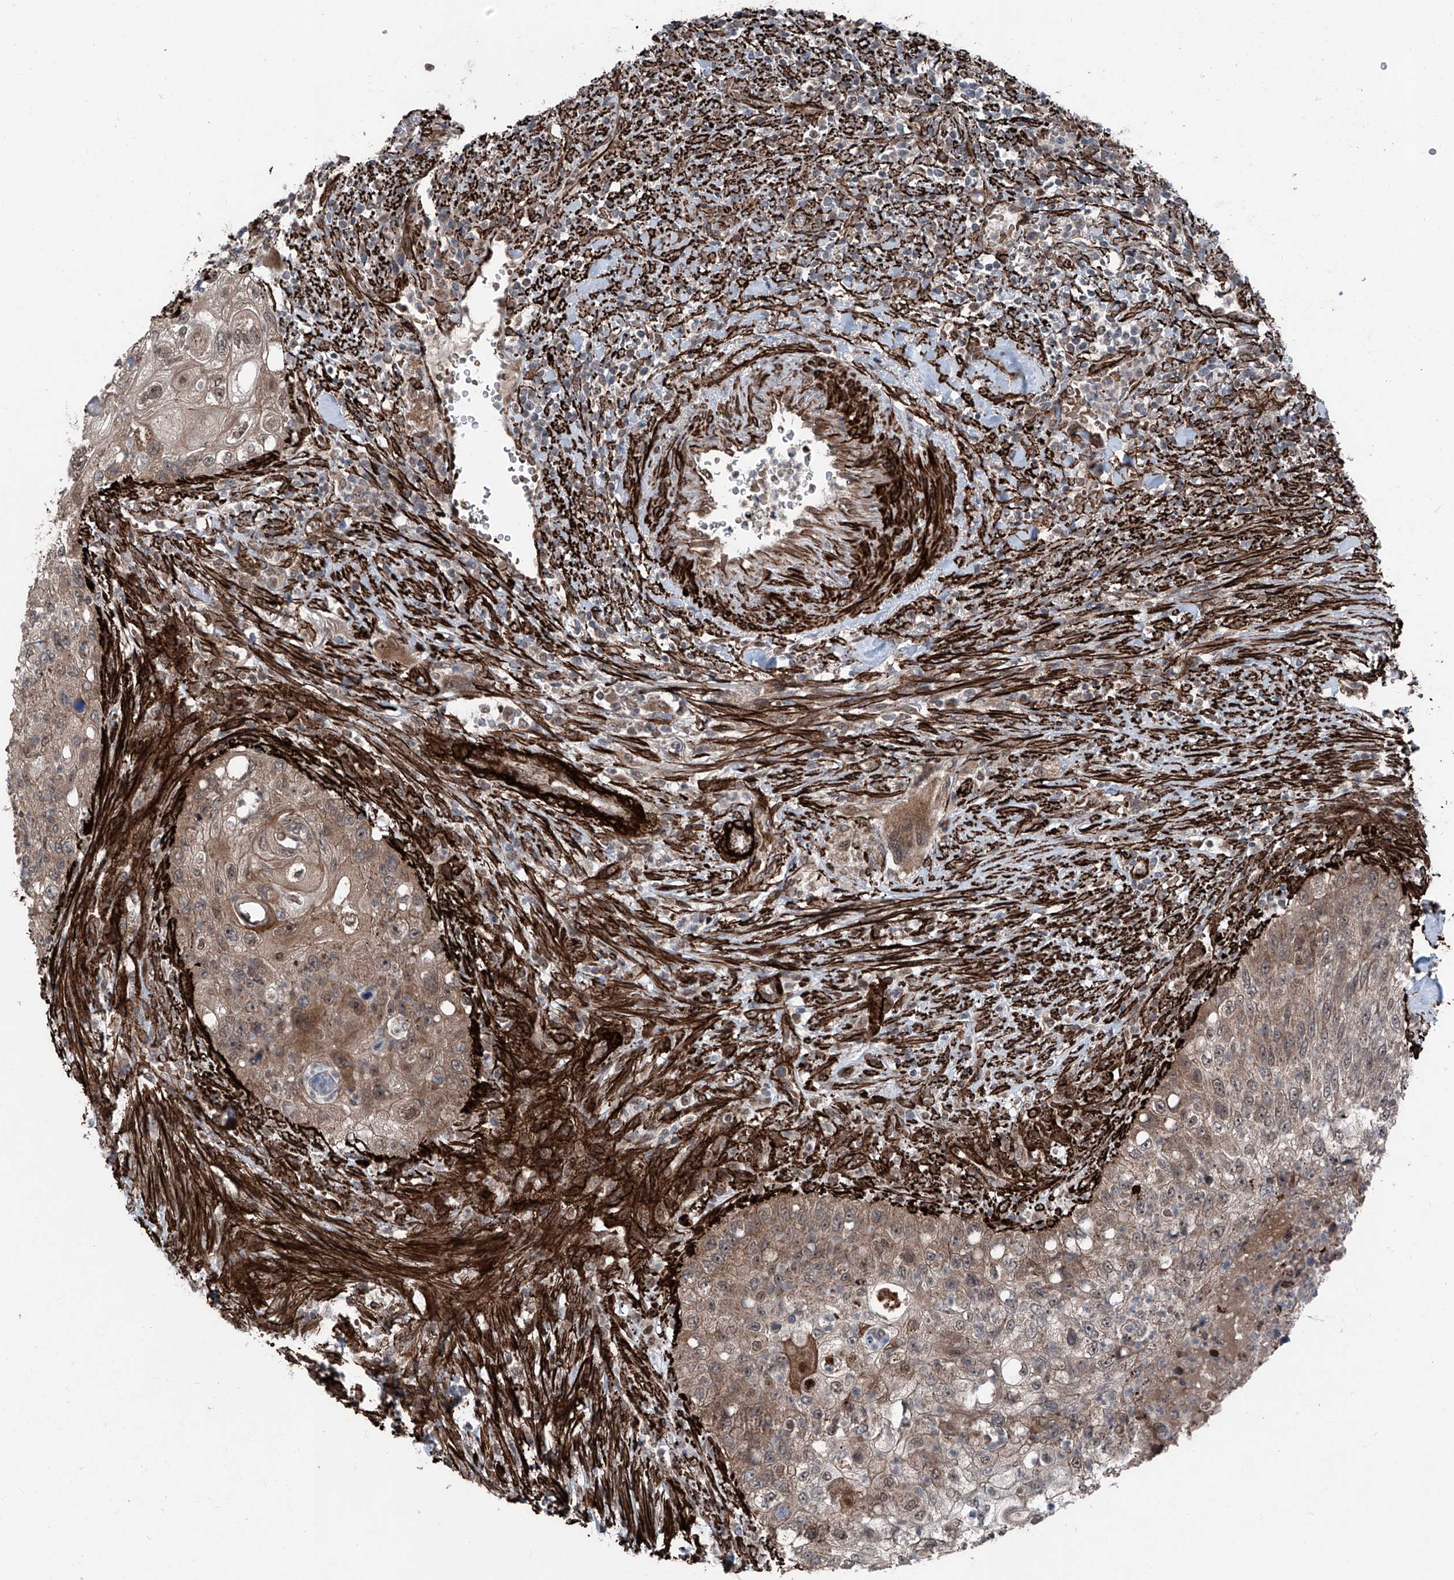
{"staining": {"intensity": "weak", "quantity": "25%-75%", "location": "cytoplasmic/membranous,nuclear"}, "tissue": "urothelial cancer", "cell_type": "Tumor cells", "image_type": "cancer", "snomed": [{"axis": "morphology", "description": "Urothelial carcinoma, High grade"}, {"axis": "topography", "description": "Urinary bladder"}], "caption": "This micrograph reveals urothelial cancer stained with immunohistochemistry (IHC) to label a protein in brown. The cytoplasmic/membranous and nuclear of tumor cells show weak positivity for the protein. Nuclei are counter-stained blue.", "gene": "COA7", "patient": {"sex": "female", "age": 60}}